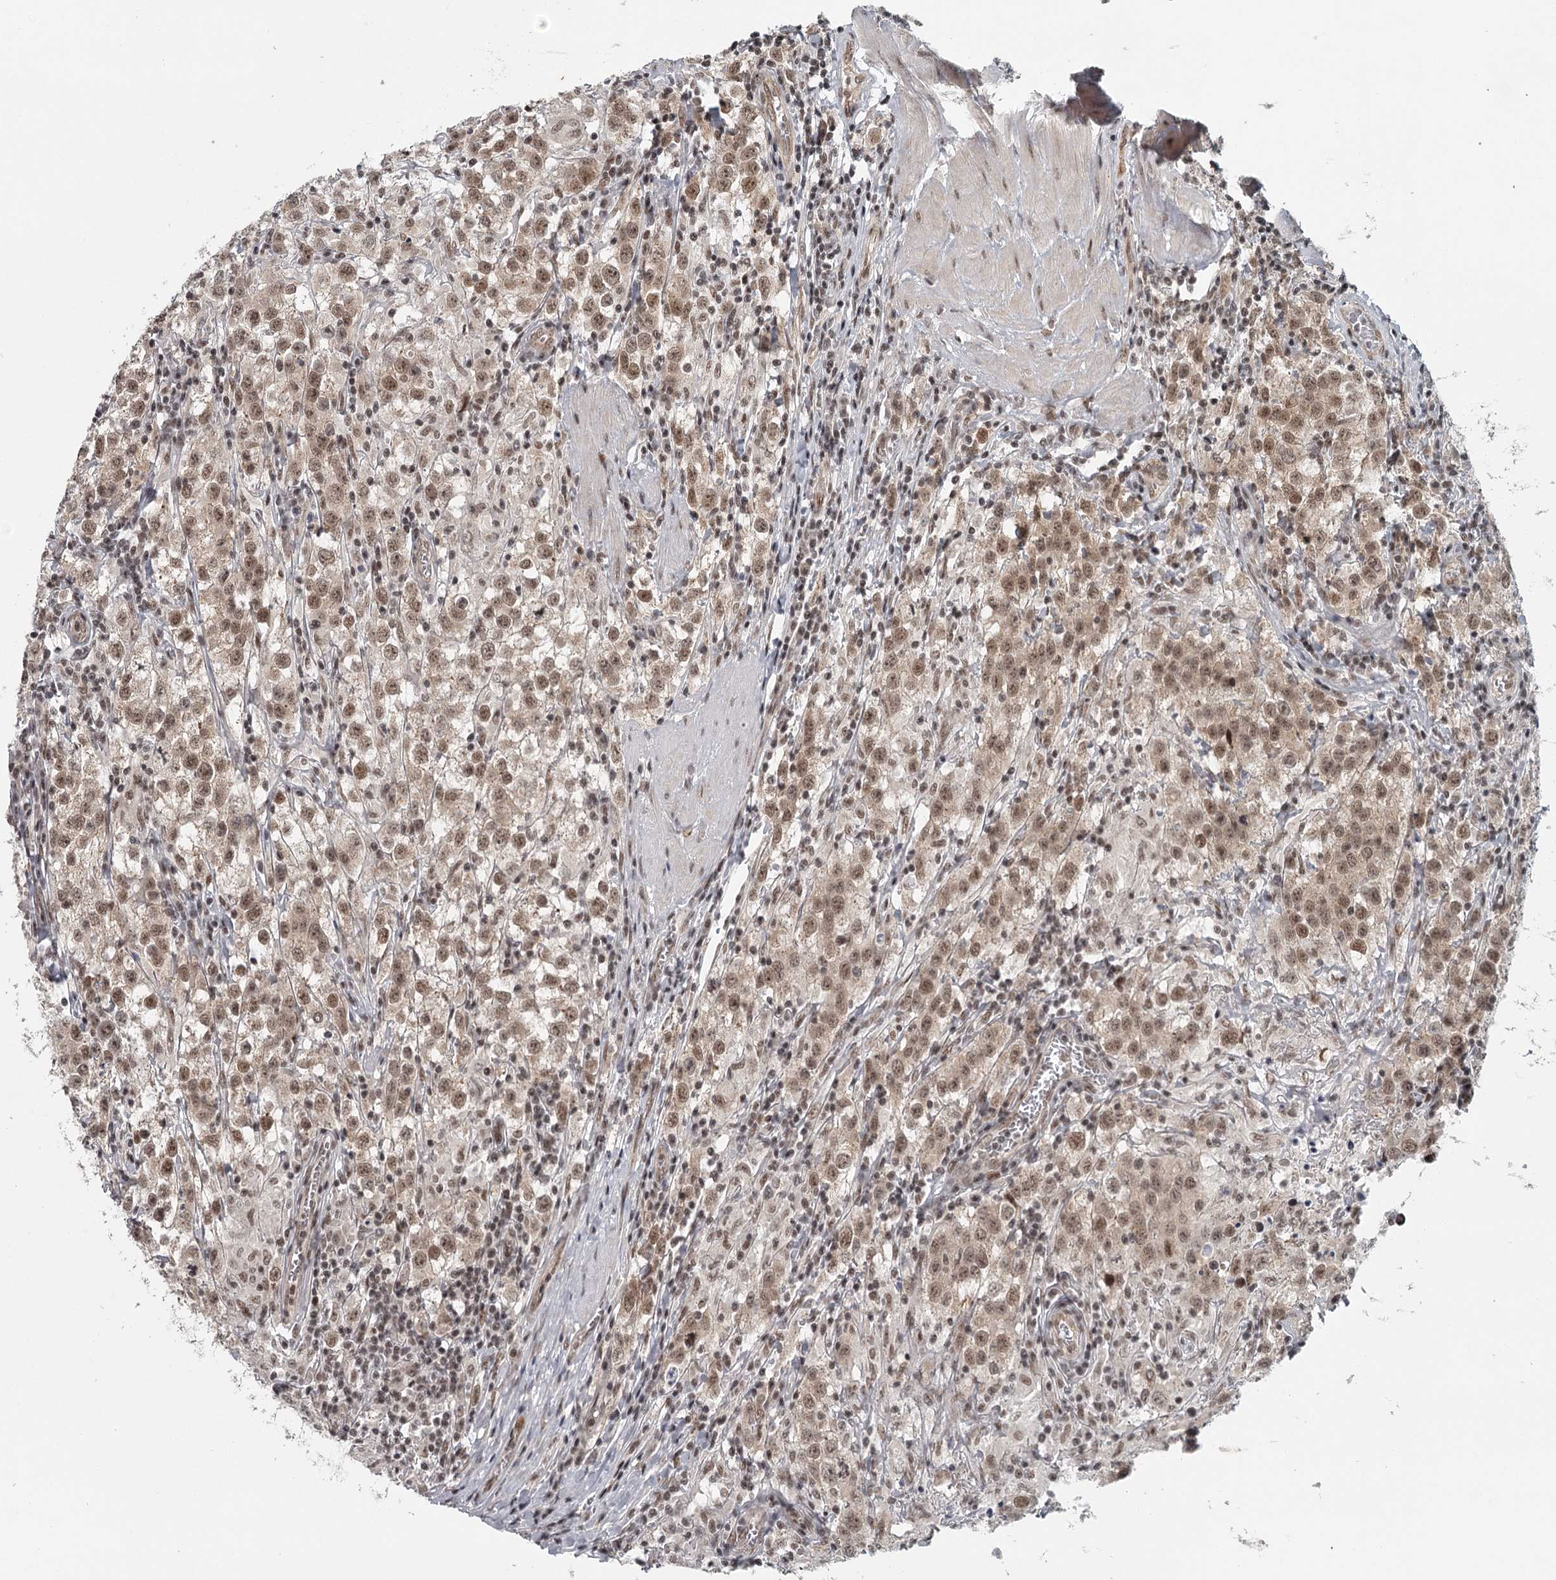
{"staining": {"intensity": "moderate", "quantity": ">75%", "location": "nuclear"}, "tissue": "testis cancer", "cell_type": "Tumor cells", "image_type": "cancer", "snomed": [{"axis": "morphology", "description": "Seminoma, NOS"}, {"axis": "morphology", "description": "Carcinoma, Embryonal, NOS"}, {"axis": "topography", "description": "Testis"}], "caption": "Immunohistochemistry (IHC) (DAB) staining of human testis cancer reveals moderate nuclear protein positivity in approximately >75% of tumor cells. (Brightfield microscopy of DAB IHC at high magnification).", "gene": "FAM13C", "patient": {"sex": "male", "age": 43}}